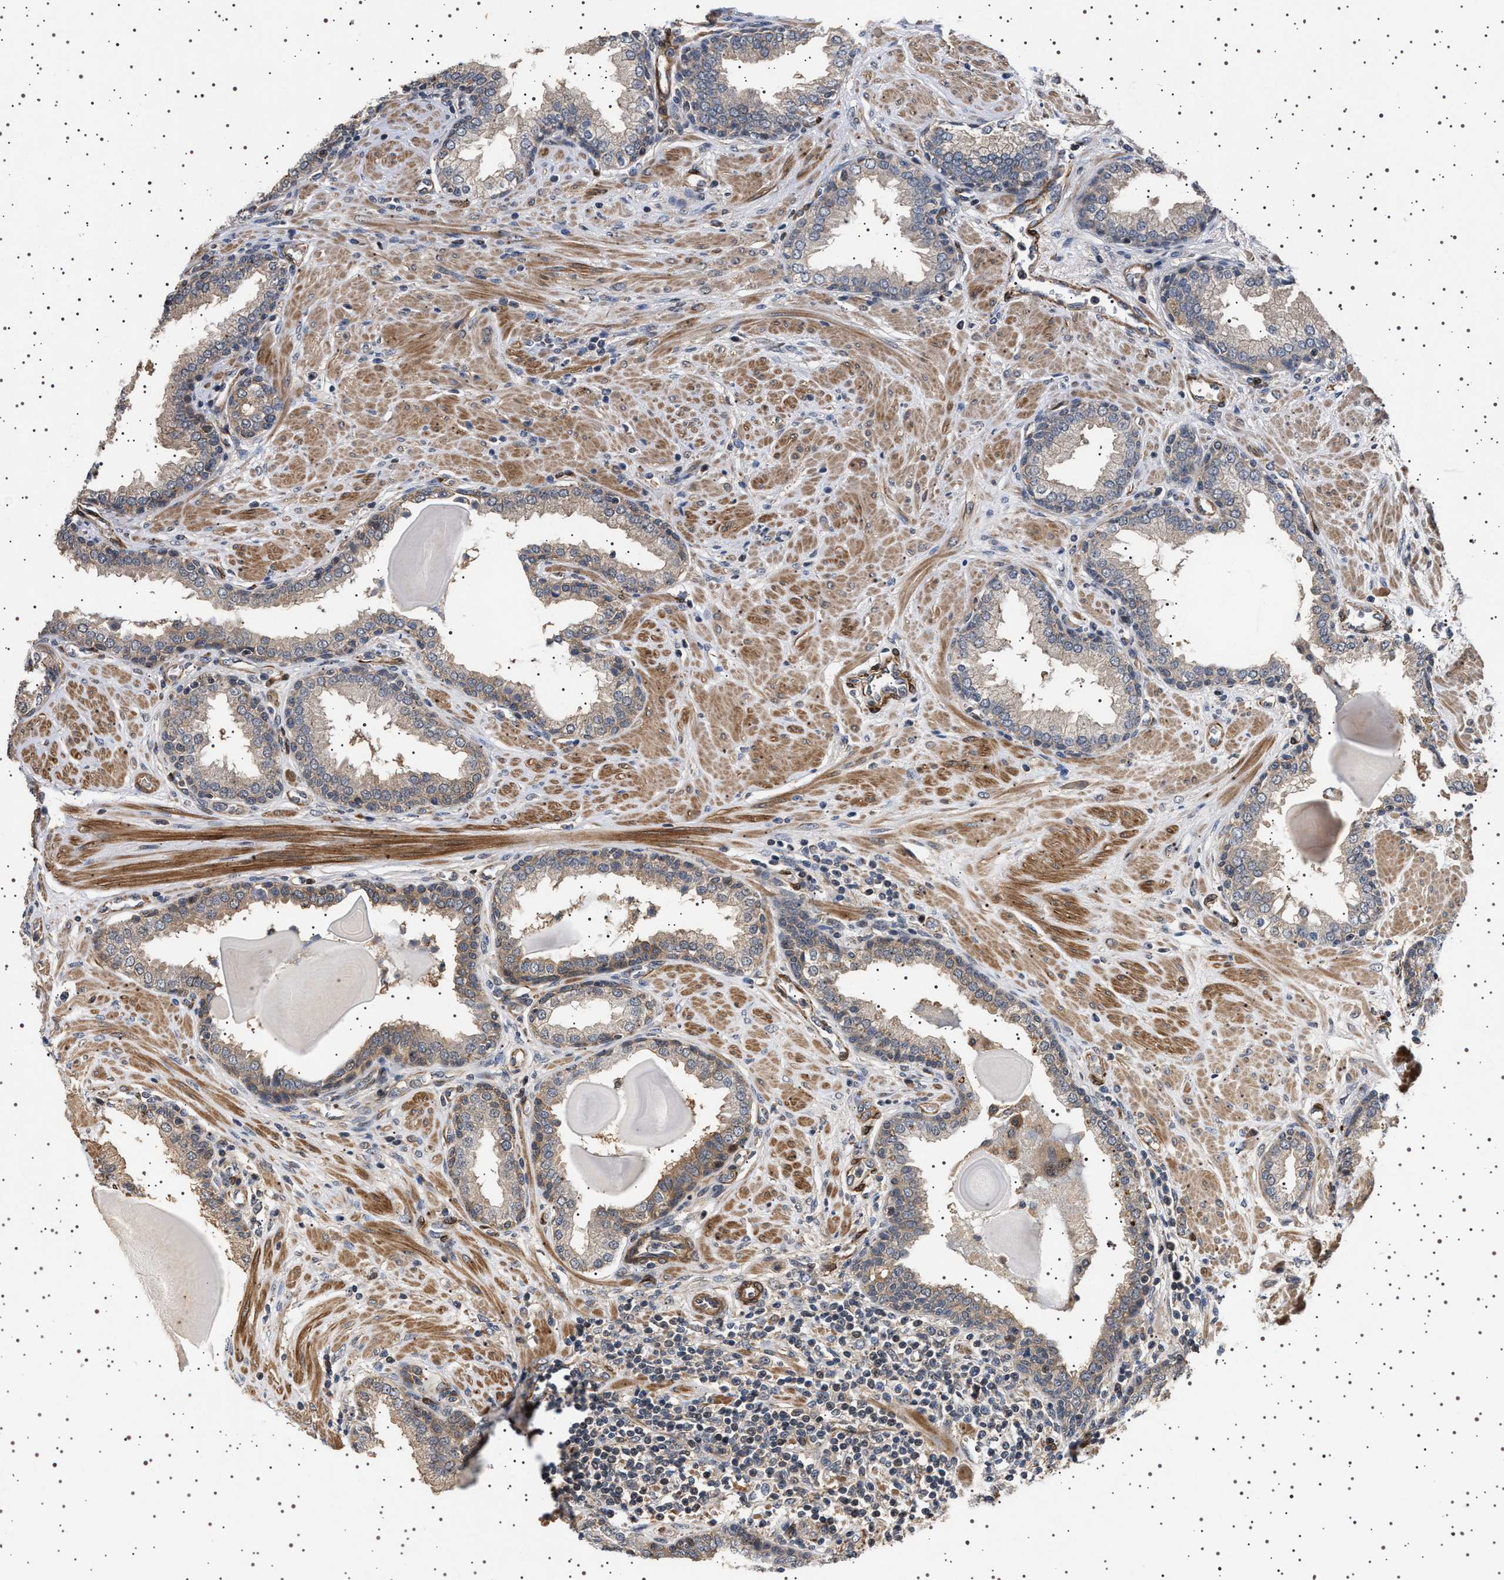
{"staining": {"intensity": "weak", "quantity": "25%-75%", "location": "cytoplasmic/membranous"}, "tissue": "prostate", "cell_type": "Glandular cells", "image_type": "normal", "snomed": [{"axis": "morphology", "description": "Normal tissue, NOS"}, {"axis": "topography", "description": "Prostate"}], "caption": "A photomicrograph of human prostate stained for a protein displays weak cytoplasmic/membranous brown staining in glandular cells. (DAB (3,3'-diaminobenzidine) = brown stain, brightfield microscopy at high magnification).", "gene": "GUCY1B1", "patient": {"sex": "male", "age": 51}}